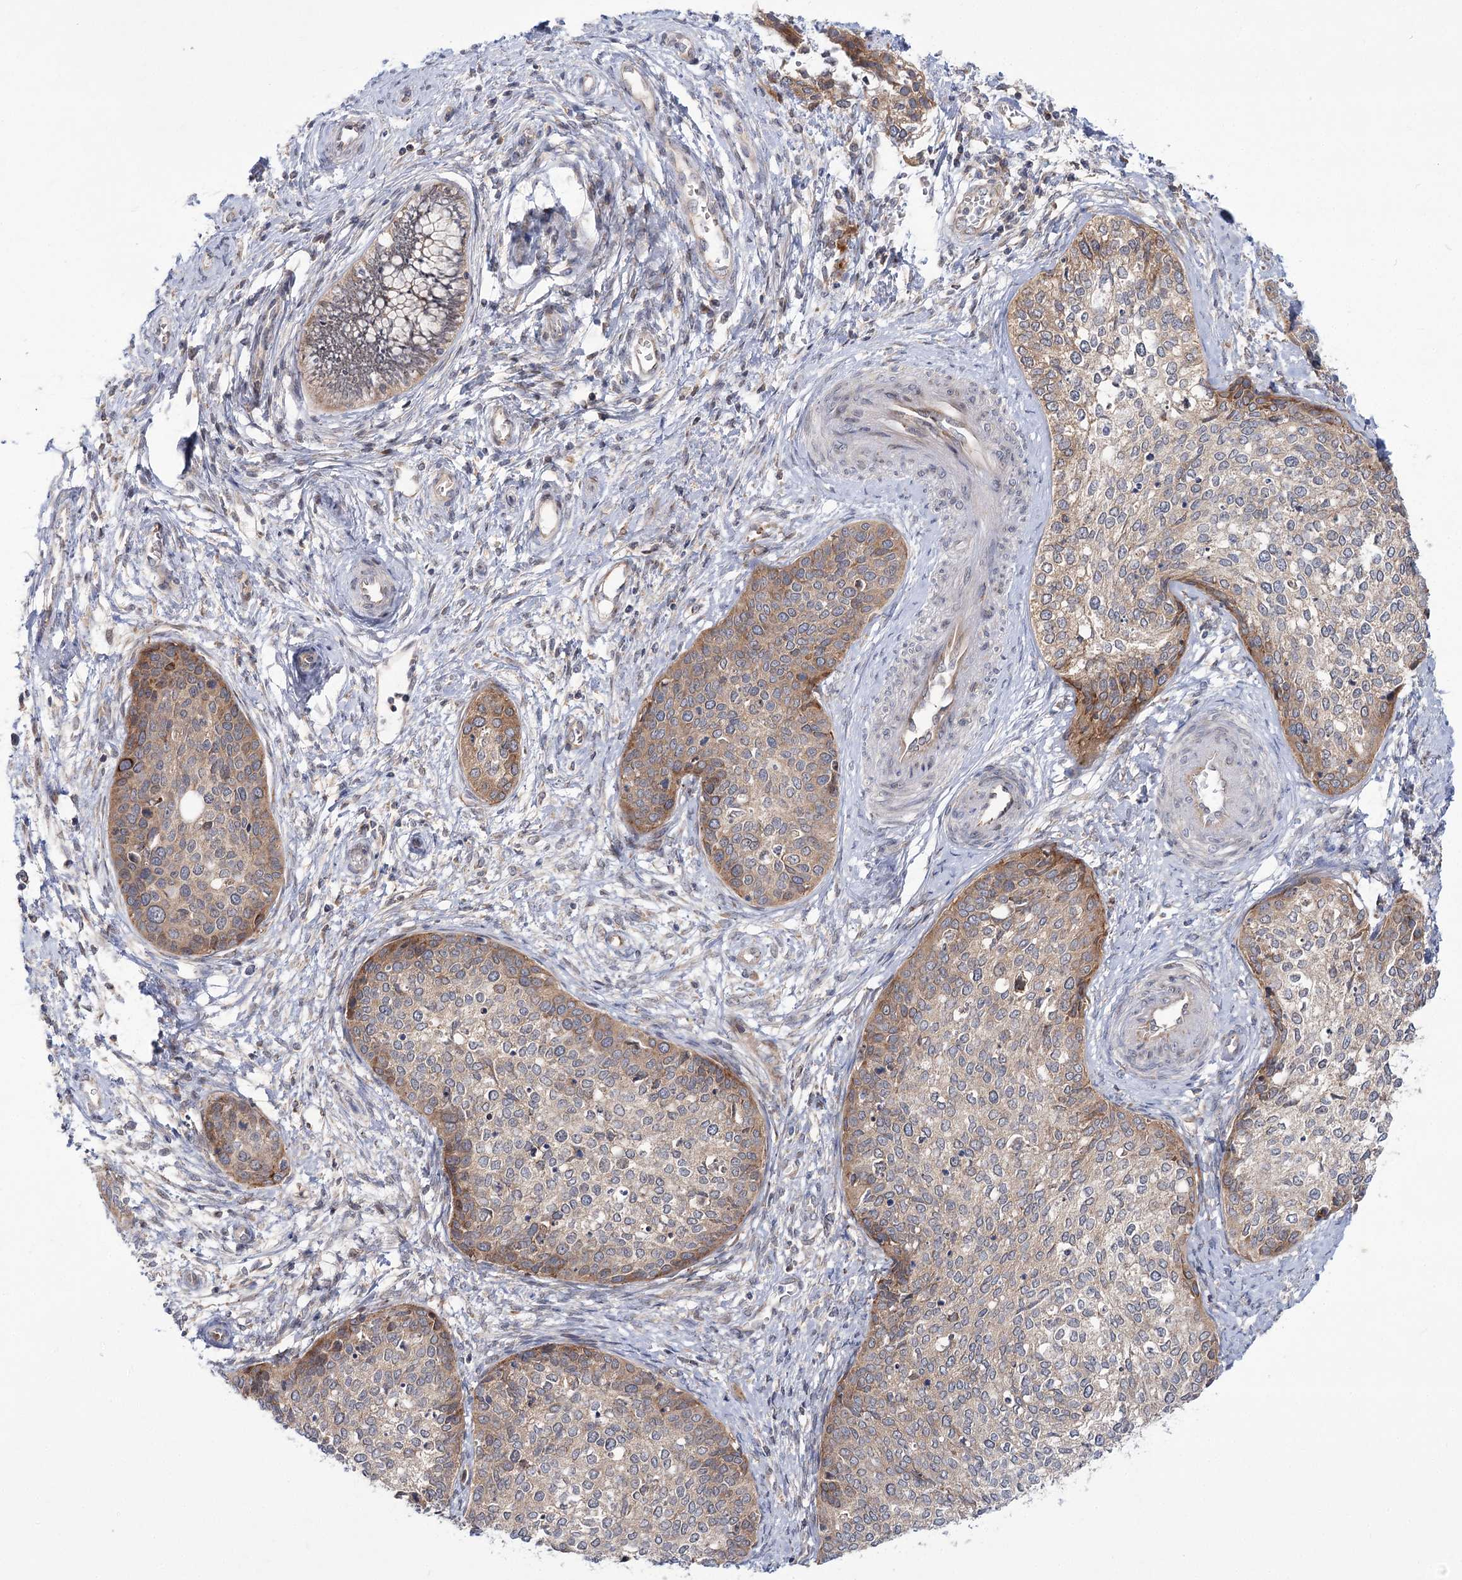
{"staining": {"intensity": "moderate", "quantity": "<25%", "location": "cytoplasmic/membranous"}, "tissue": "cervical cancer", "cell_type": "Tumor cells", "image_type": "cancer", "snomed": [{"axis": "morphology", "description": "Squamous cell carcinoma, NOS"}, {"axis": "topography", "description": "Cervix"}], "caption": "Cervical cancer (squamous cell carcinoma) tissue shows moderate cytoplasmic/membranous staining in about <25% of tumor cells", "gene": "VWA2", "patient": {"sex": "female", "age": 37}}